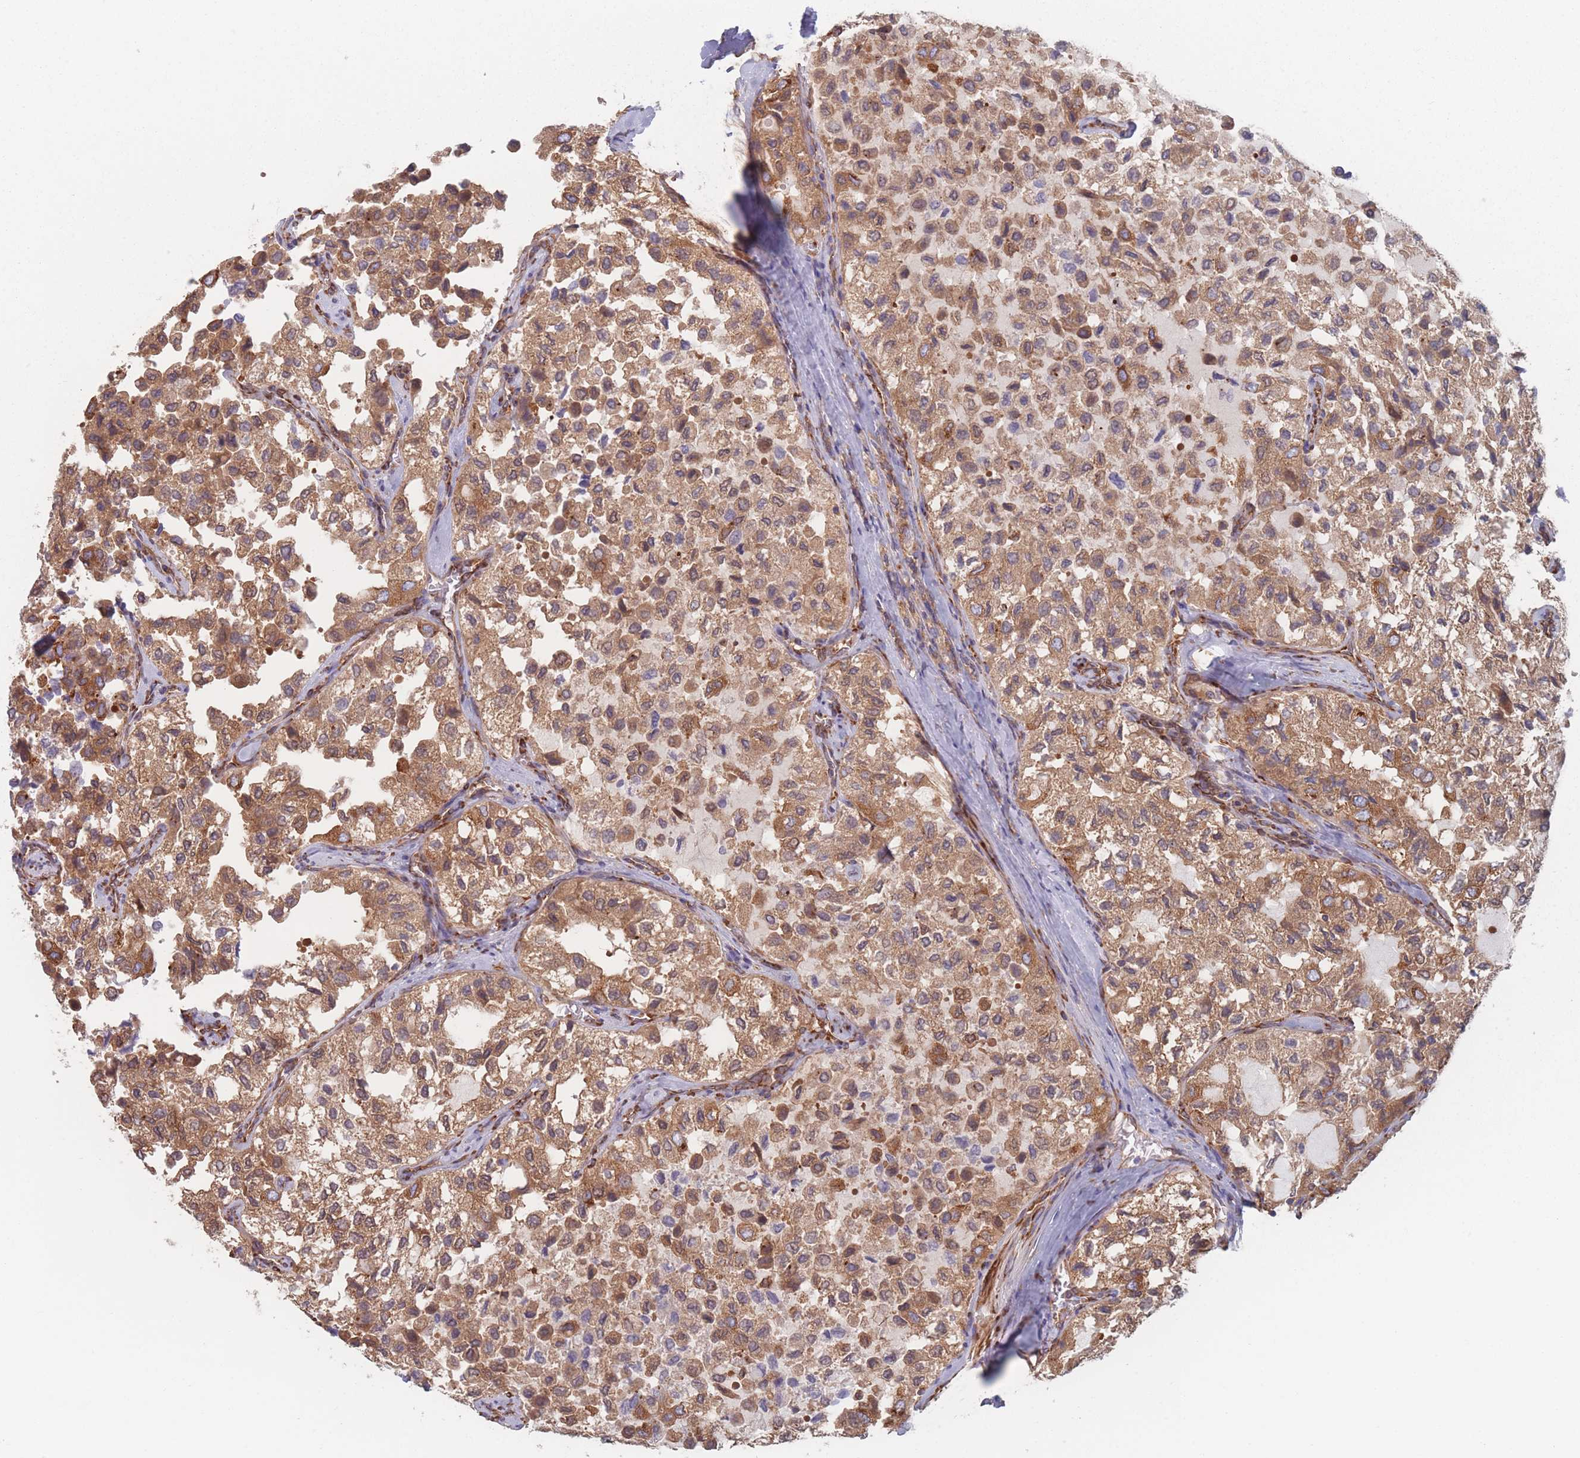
{"staining": {"intensity": "strong", "quantity": ">75%", "location": "cytoplasmic/membranous"}, "tissue": "thyroid cancer", "cell_type": "Tumor cells", "image_type": "cancer", "snomed": [{"axis": "morphology", "description": "Follicular adenoma carcinoma, NOS"}, {"axis": "topography", "description": "Thyroid gland"}], "caption": "This micrograph displays IHC staining of follicular adenoma carcinoma (thyroid), with high strong cytoplasmic/membranous staining in about >75% of tumor cells.", "gene": "EEF1B2", "patient": {"sex": "male", "age": 75}}